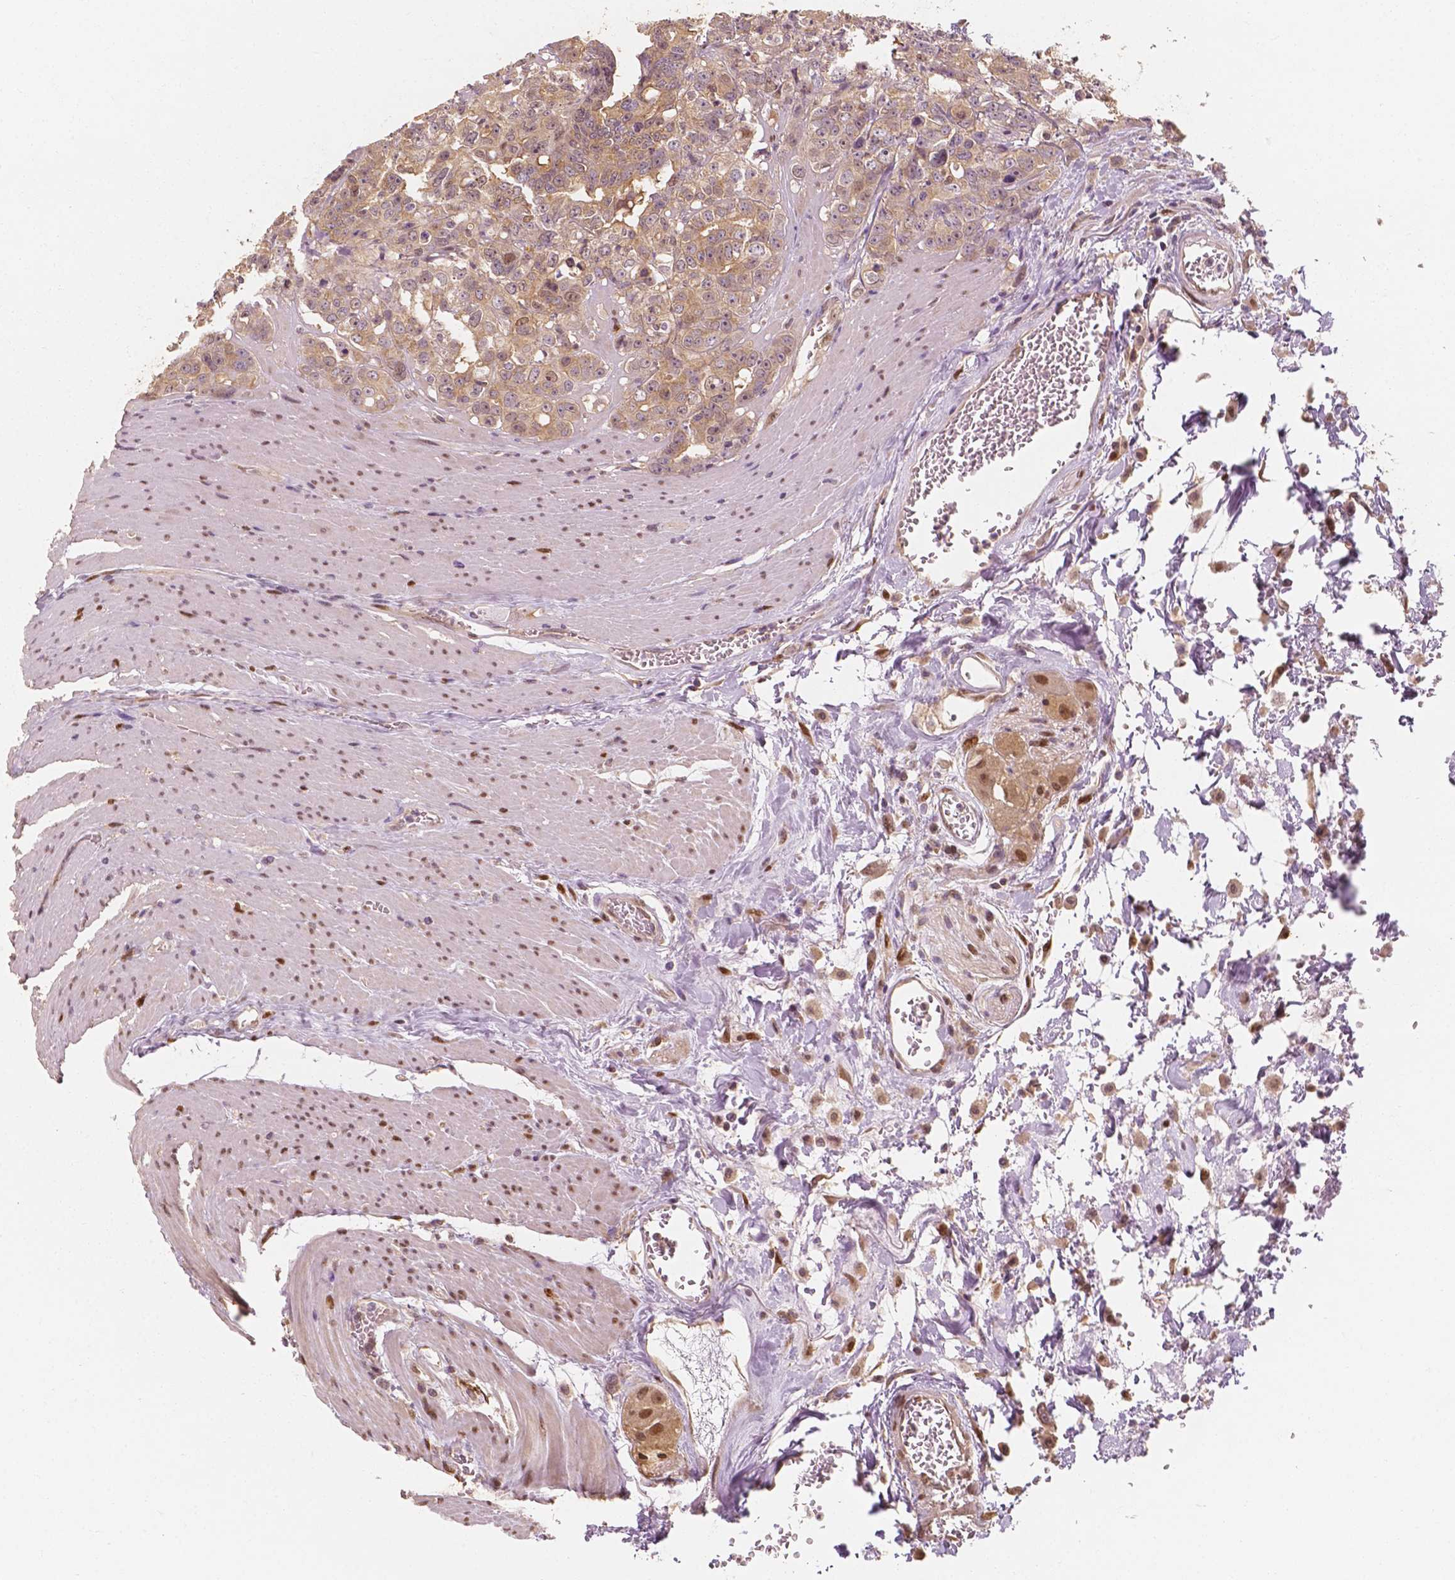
{"staining": {"intensity": "weak", "quantity": ">75%", "location": "cytoplasmic/membranous,nuclear"}, "tissue": "colorectal cancer", "cell_type": "Tumor cells", "image_type": "cancer", "snomed": [{"axis": "morphology", "description": "Adenocarcinoma, NOS"}, {"axis": "topography", "description": "Rectum"}], "caption": "High-power microscopy captured an IHC micrograph of adenocarcinoma (colorectal), revealing weak cytoplasmic/membranous and nuclear expression in about >75% of tumor cells.", "gene": "TBC1D17", "patient": {"sex": "female", "age": 62}}